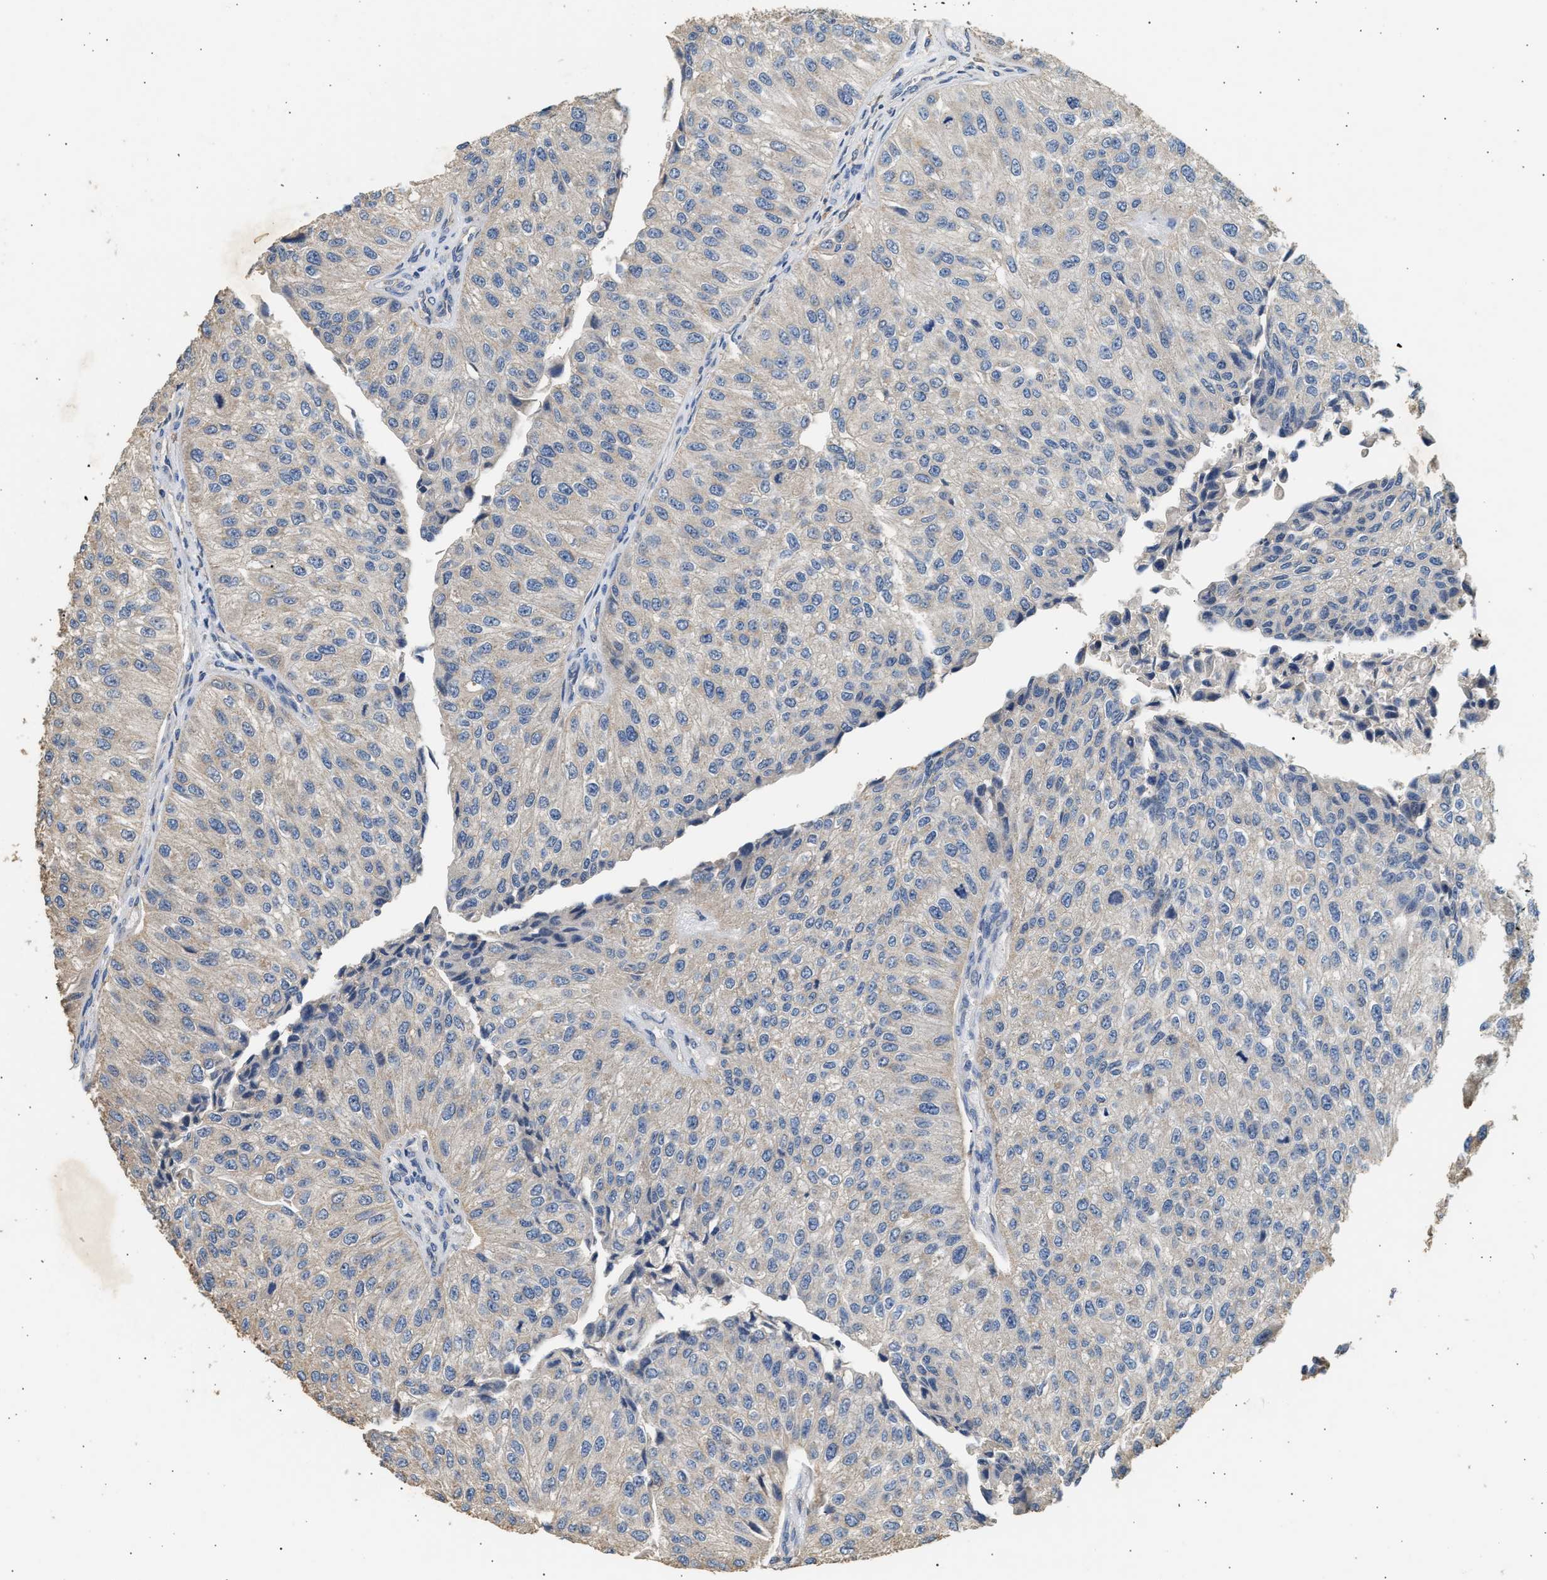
{"staining": {"intensity": "negative", "quantity": "none", "location": "none"}, "tissue": "urothelial cancer", "cell_type": "Tumor cells", "image_type": "cancer", "snomed": [{"axis": "morphology", "description": "Urothelial carcinoma, High grade"}, {"axis": "topography", "description": "Kidney"}, {"axis": "topography", "description": "Urinary bladder"}], "caption": "High magnification brightfield microscopy of high-grade urothelial carcinoma stained with DAB (3,3'-diaminobenzidine) (brown) and counterstained with hematoxylin (blue): tumor cells show no significant positivity.", "gene": "WDR31", "patient": {"sex": "male", "age": 77}}